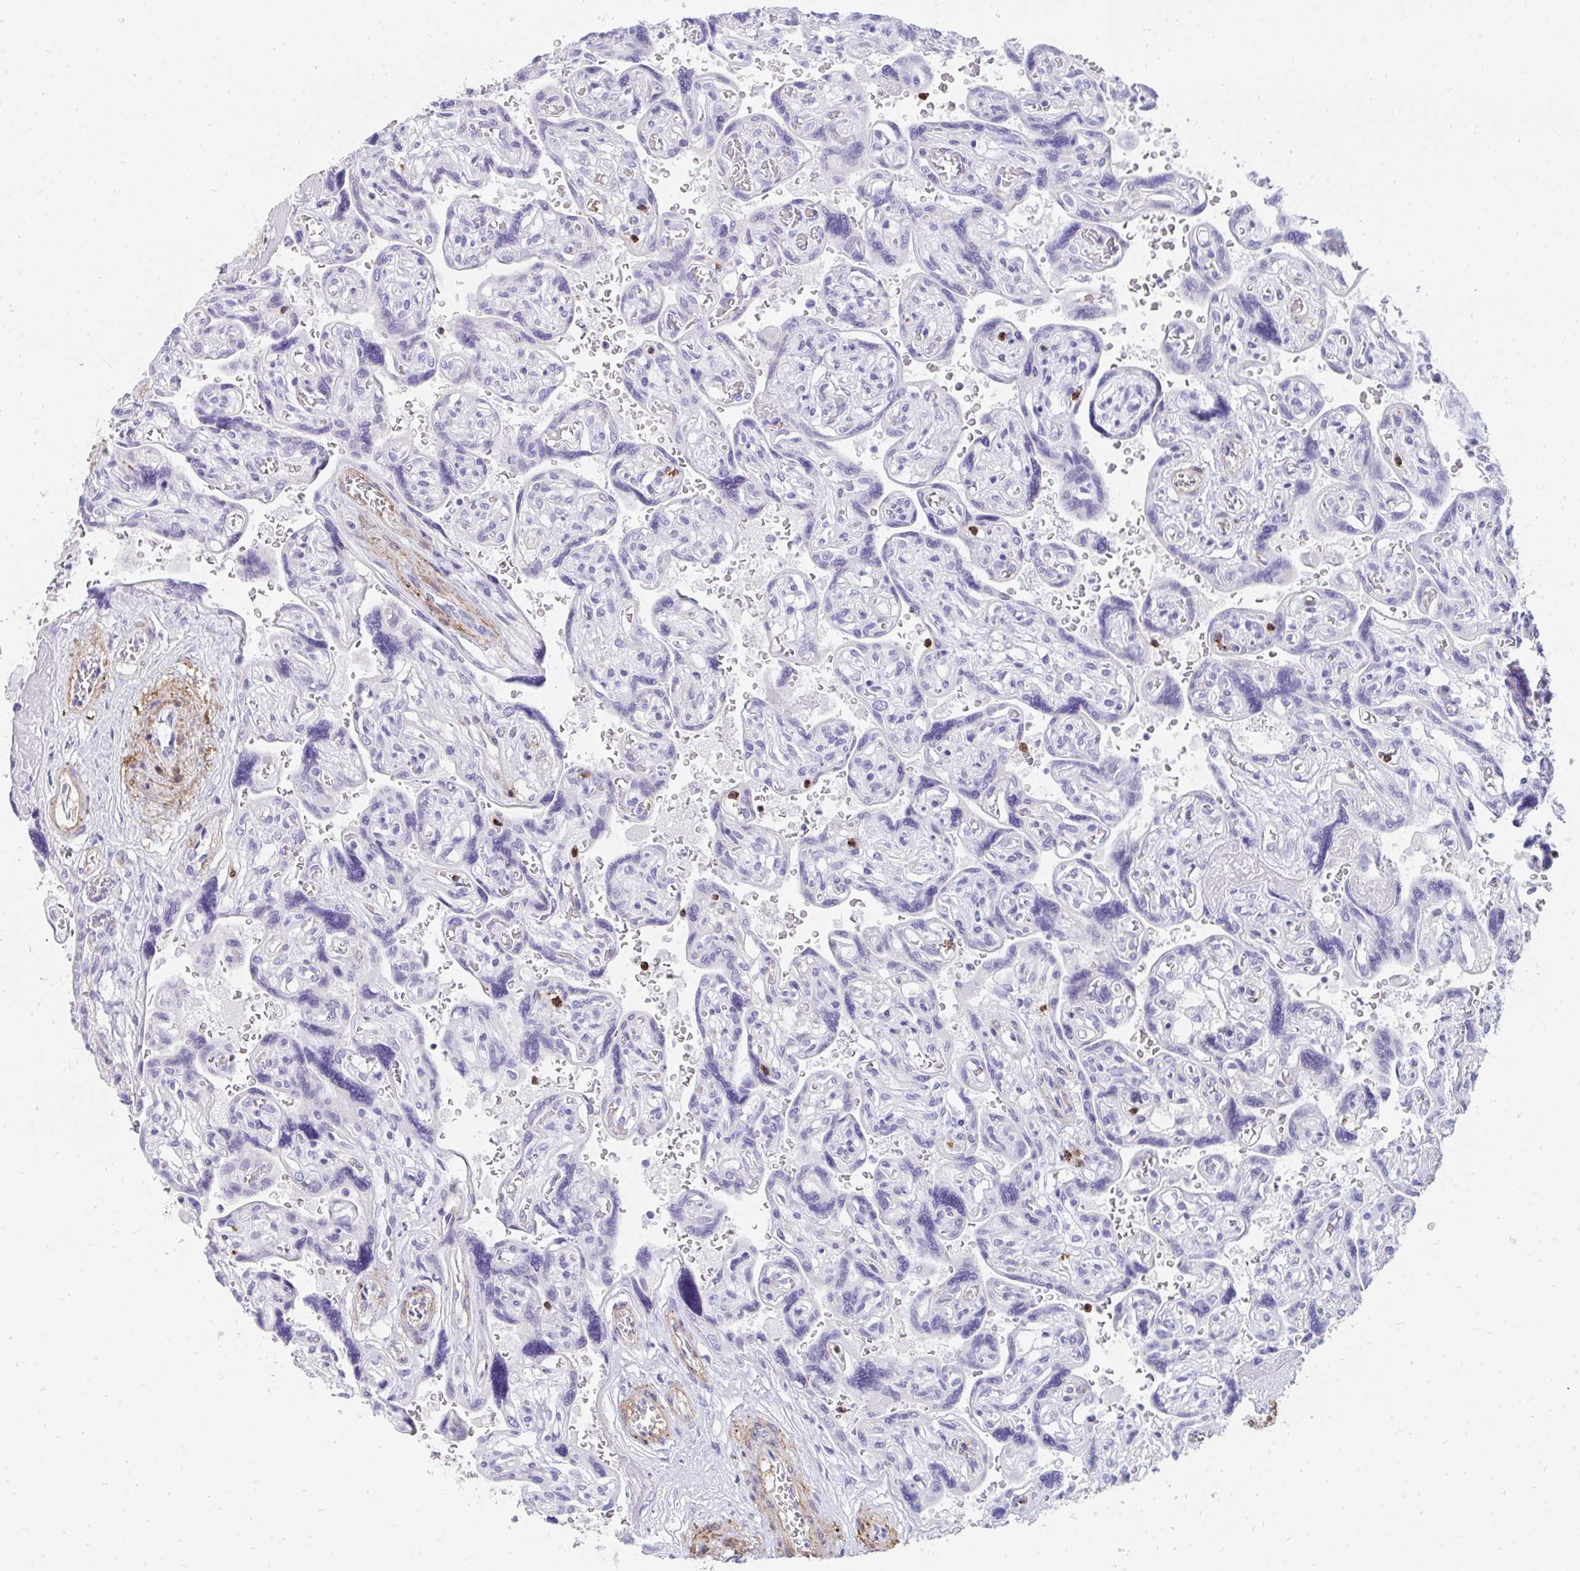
{"staining": {"intensity": "negative", "quantity": "none", "location": "none"}, "tissue": "placenta", "cell_type": "Decidual cells", "image_type": "normal", "snomed": [{"axis": "morphology", "description": "Normal tissue, NOS"}, {"axis": "topography", "description": "Placenta"}], "caption": "Immunohistochemical staining of normal human placenta exhibits no significant positivity in decidual cells.", "gene": "CD7", "patient": {"sex": "female", "age": 32}}